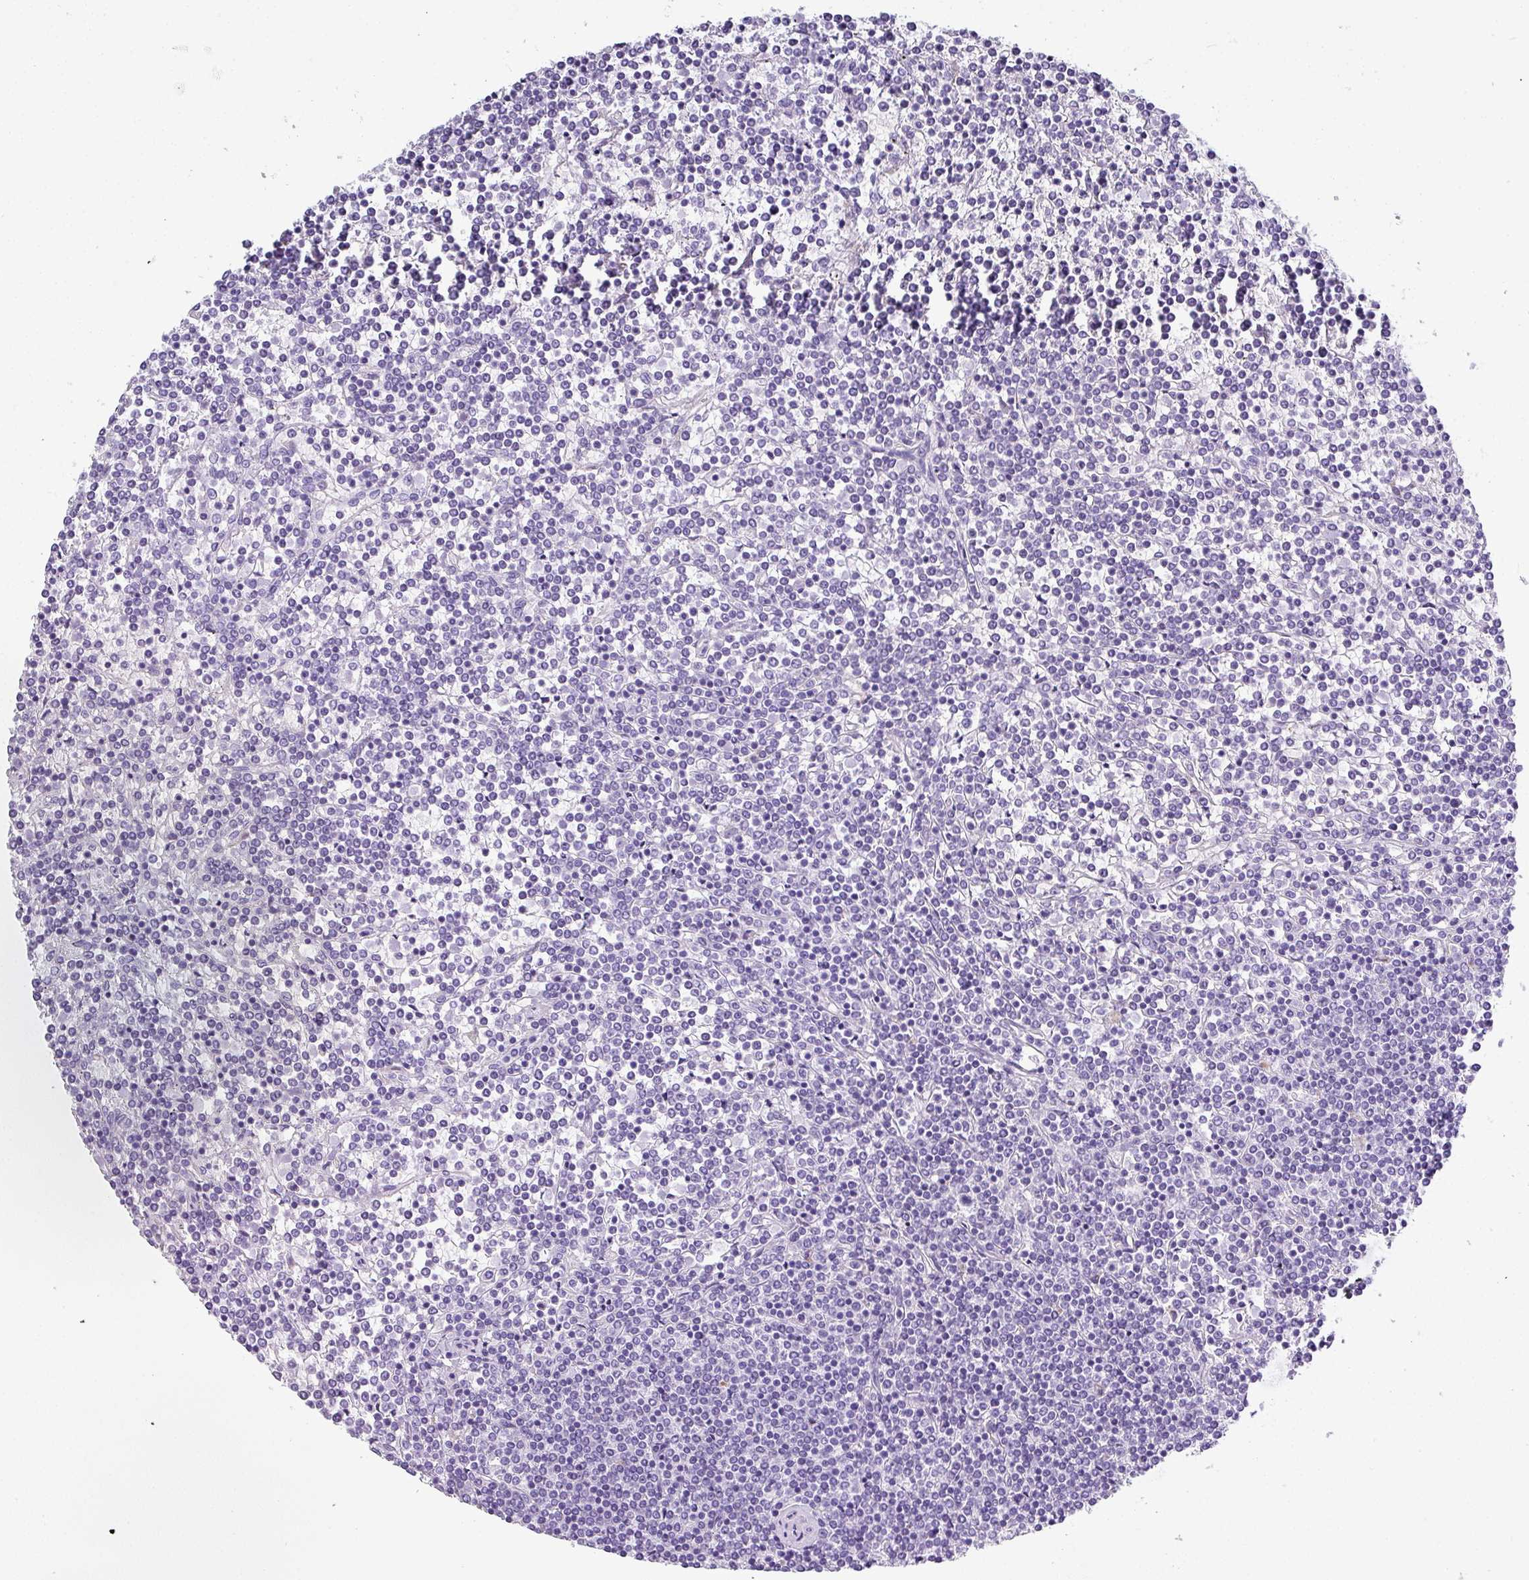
{"staining": {"intensity": "negative", "quantity": "none", "location": "none"}, "tissue": "lymphoma", "cell_type": "Tumor cells", "image_type": "cancer", "snomed": [{"axis": "morphology", "description": "Malignant lymphoma, non-Hodgkin's type, Low grade"}, {"axis": "topography", "description": "Spleen"}], "caption": "Tumor cells show no significant expression in low-grade malignant lymphoma, non-Hodgkin's type.", "gene": "ZNF568", "patient": {"sex": "female", "age": 19}}